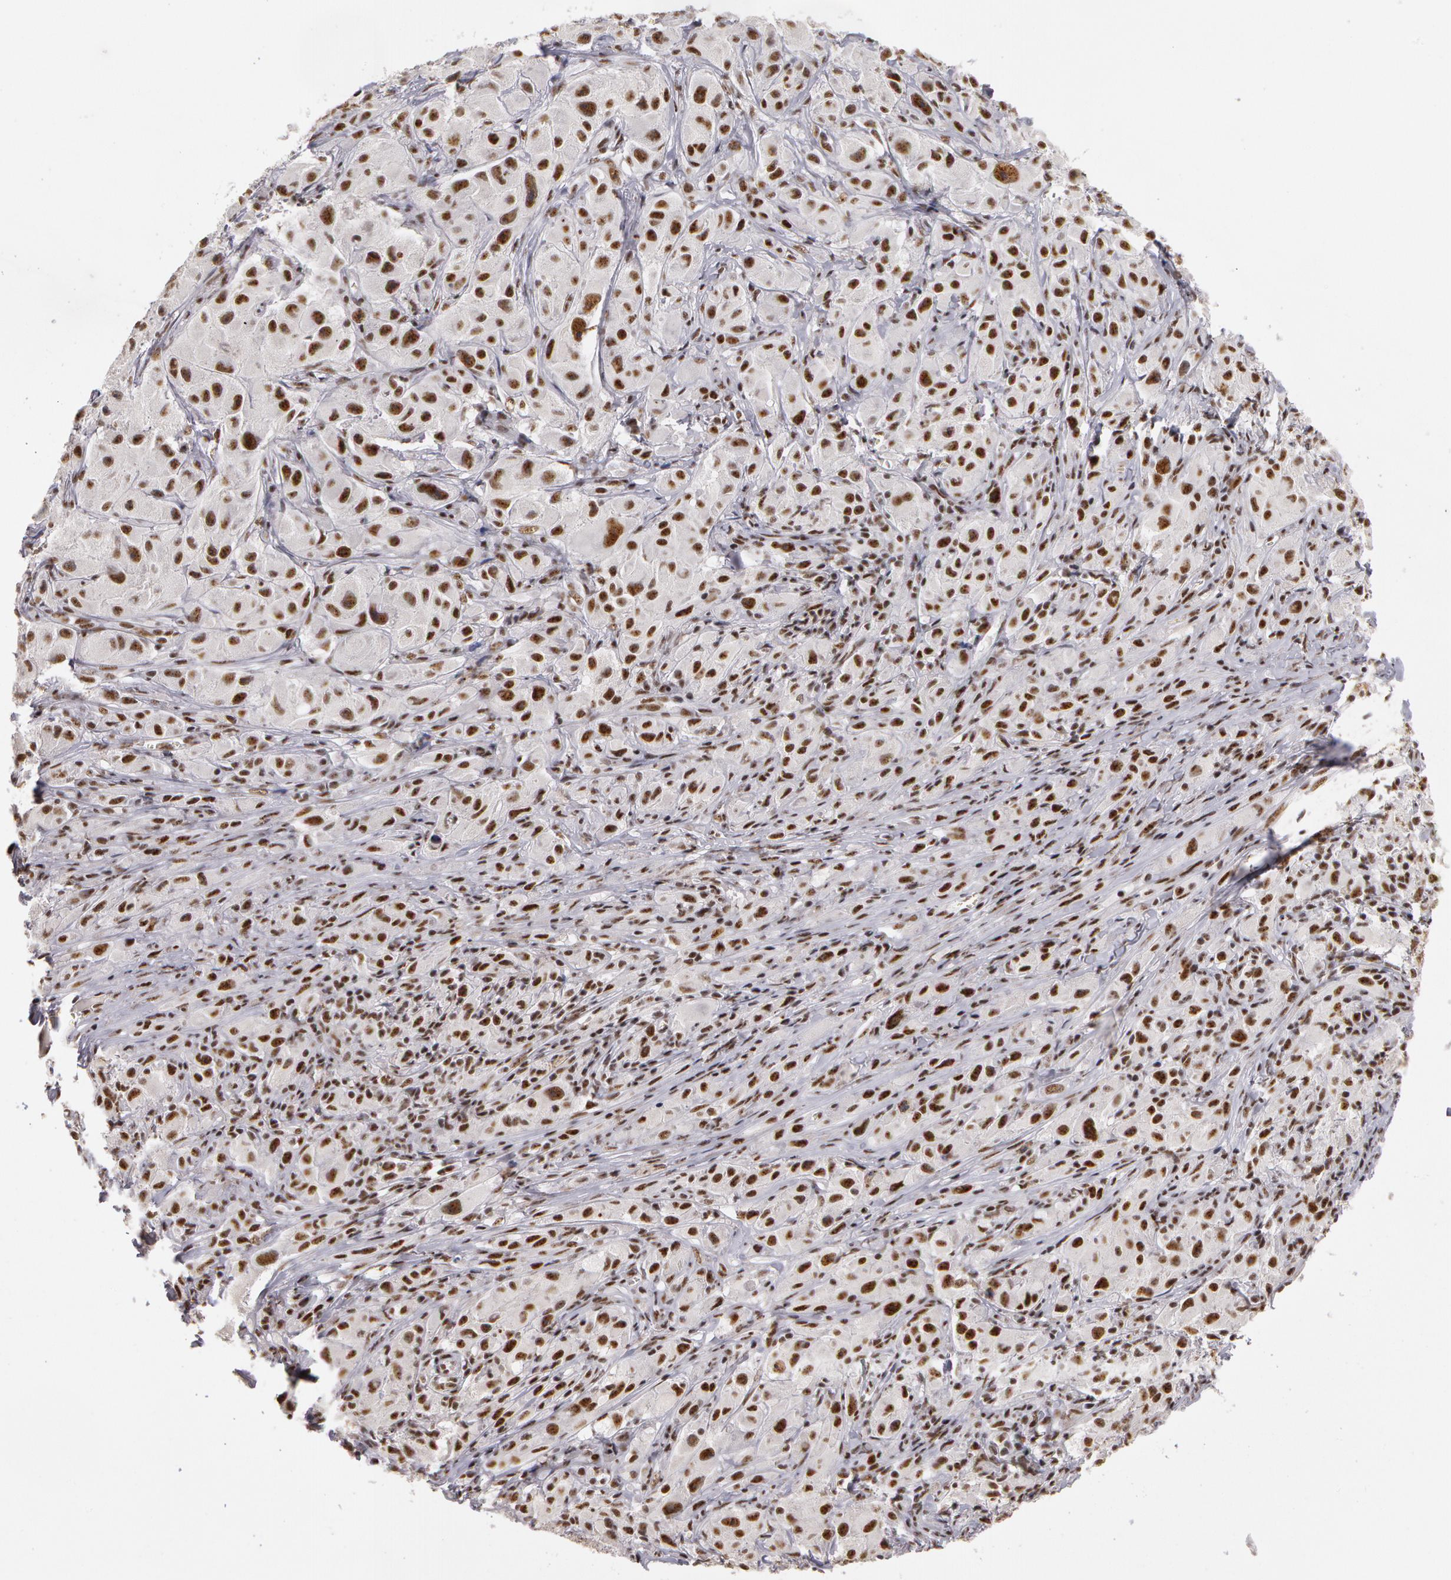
{"staining": {"intensity": "moderate", "quantity": ">75%", "location": "nuclear"}, "tissue": "melanoma", "cell_type": "Tumor cells", "image_type": "cancer", "snomed": [{"axis": "morphology", "description": "Malignant melanoma, NOS"}, {"axis": "topography", "description": "Skin"}], "caption": "A photomicrograph of human malignant melanoma stained for a protein exhibits moderate nuclear brown staining in tumor cells.", "gene": "PNN", "patient": {"sex": "male", "age": 56}}